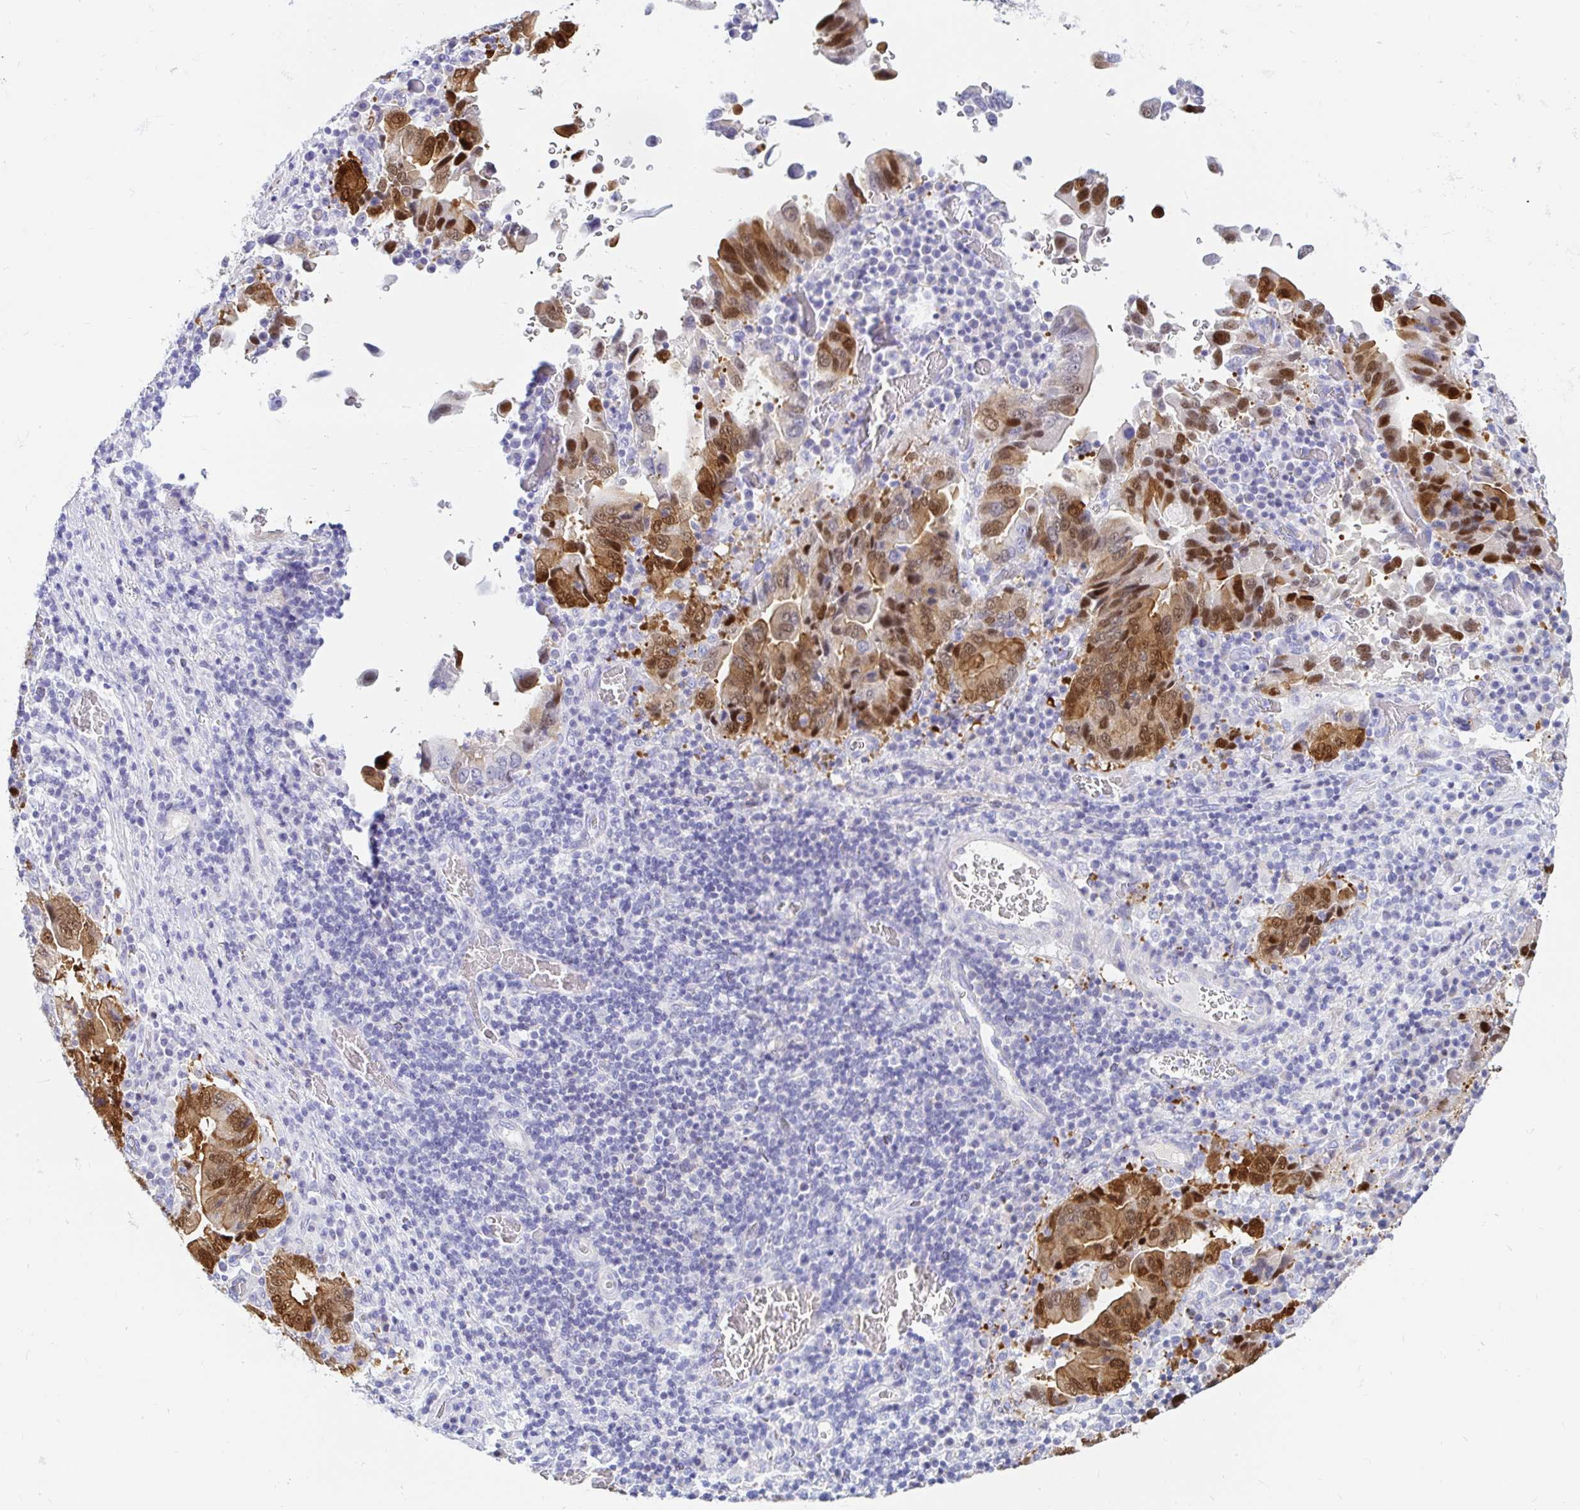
{"staining": {"intensity": "moderate", "quantity": "25%-75%", "location": "cytoplasmic/membranous,nuclear"}, "tissue": "stomach cancer", "cell_type": "Tumor cells", "image_type": "cancer", "snomed": [{"axis": "morphology", "description": "Adenocarcinoma, NOS"}, {"axis": "topography", "description": "Stomach, upper"}], "caption": "Brown immunohistochemical staining in stomach cancer shows moderate cytoplasmic/membranous and nuclear positivity in approximately 25%-75% of tumor cells. (DAB IHC, brown staining for protein, blue staining for nuclei).", "gene": "PPP1R1B", "patient": {"sex": "male", "age": 74}}